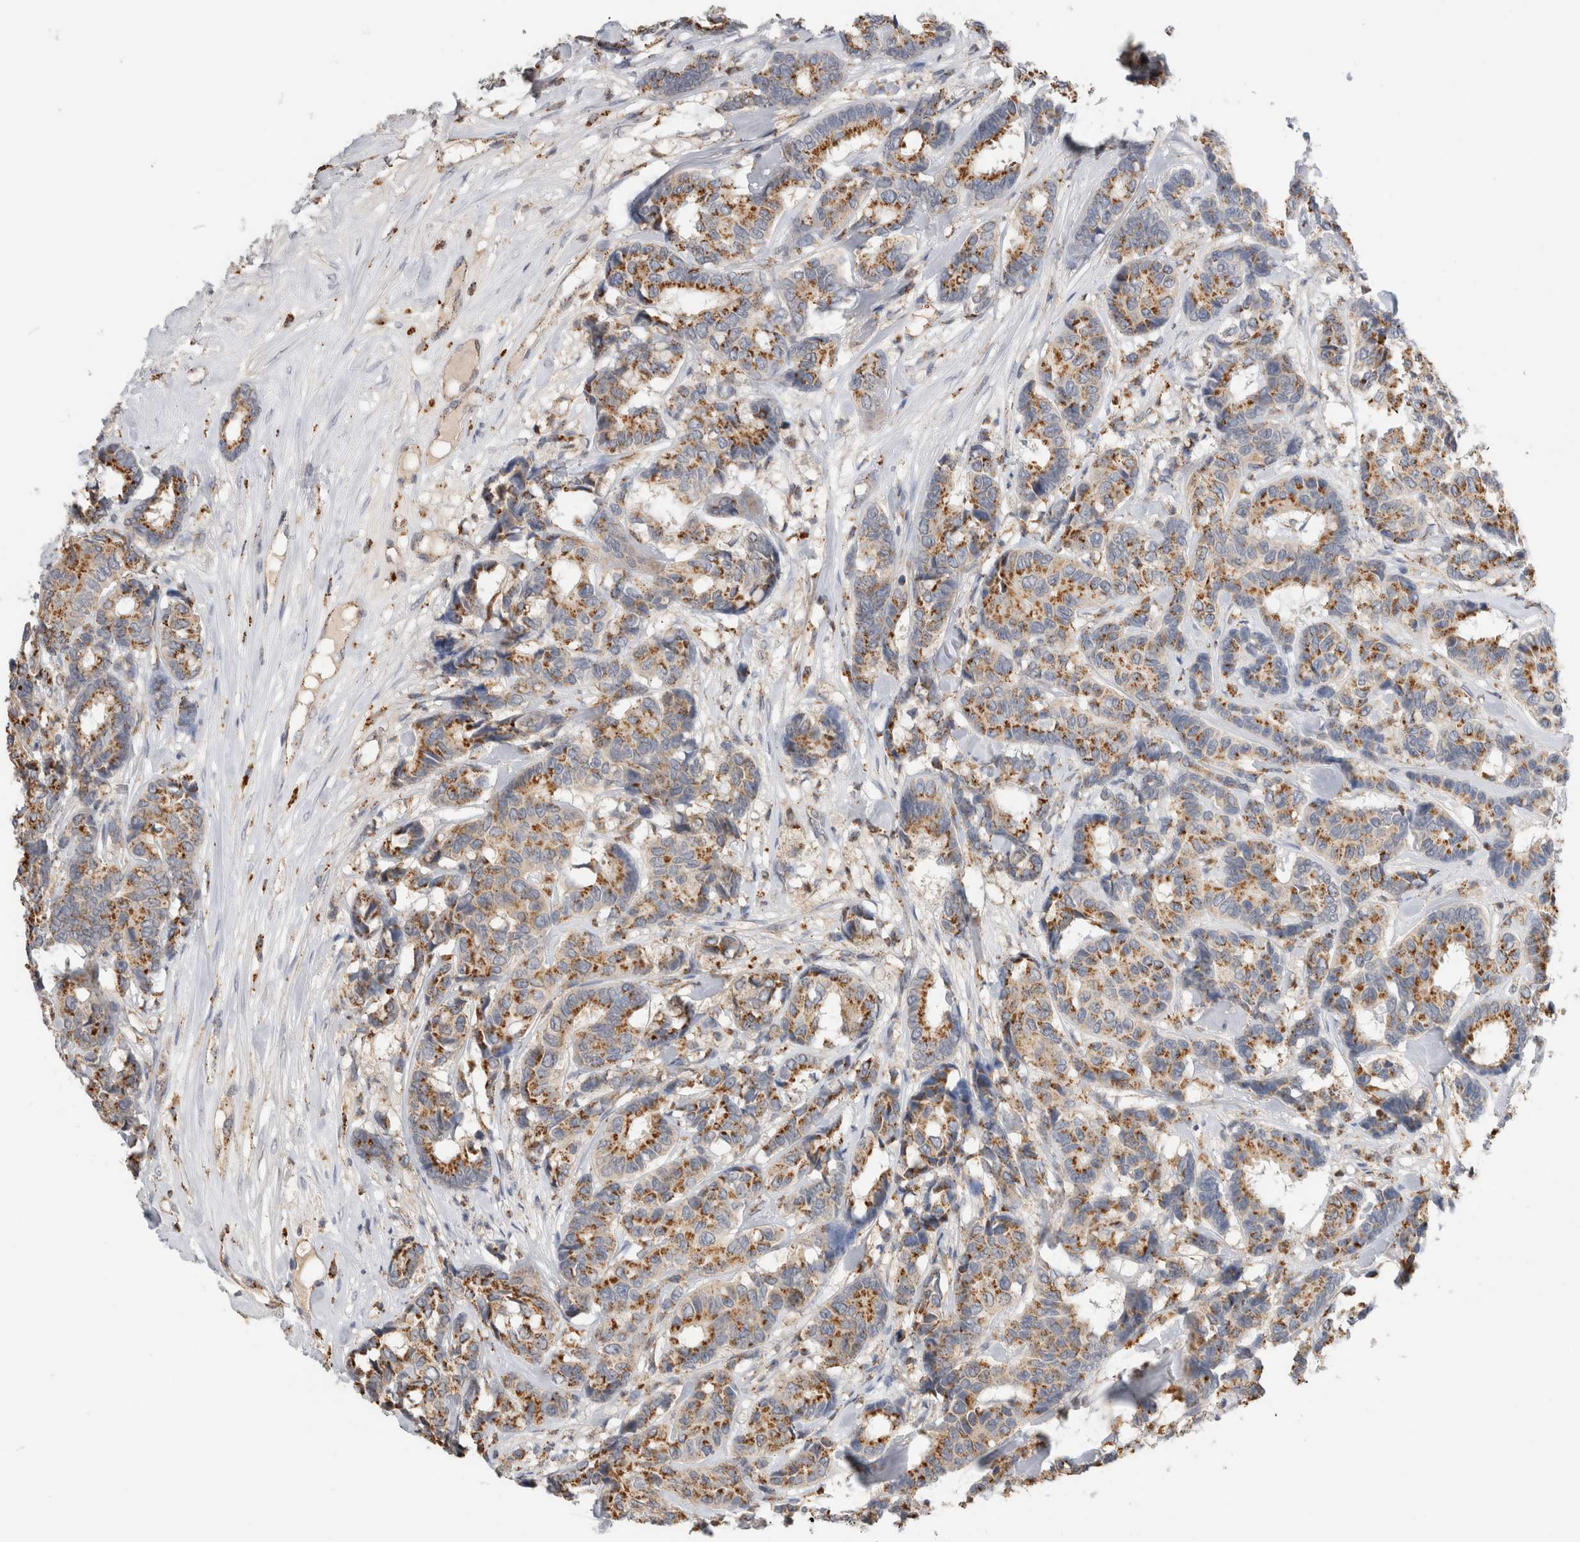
{"staining": {"intensity": "moderate", "quantity": ">75%", "location": "cytoplasmic/membranous"}, "tissue": "breast cancer", "cell_type": "Tumor cells", "image_type": "cancer", "snomed": [{"axis": "morphology", "description": "Duct carcinoma"}, {"axis": "topography", "description": "Breast"}], "caption": "Tumor cells show medium levels of moderate cytoplasmic/membranous expression in approximately >75% of cells in breast intraductal carcinoma. The staining was performed using DAB to visualize the protein expression in brown, while the nuclei were stained in blue with hematoxylin (Magnification: 20x).", "gene": "GNS", "patient": {"sex": "female", "age": 87}}